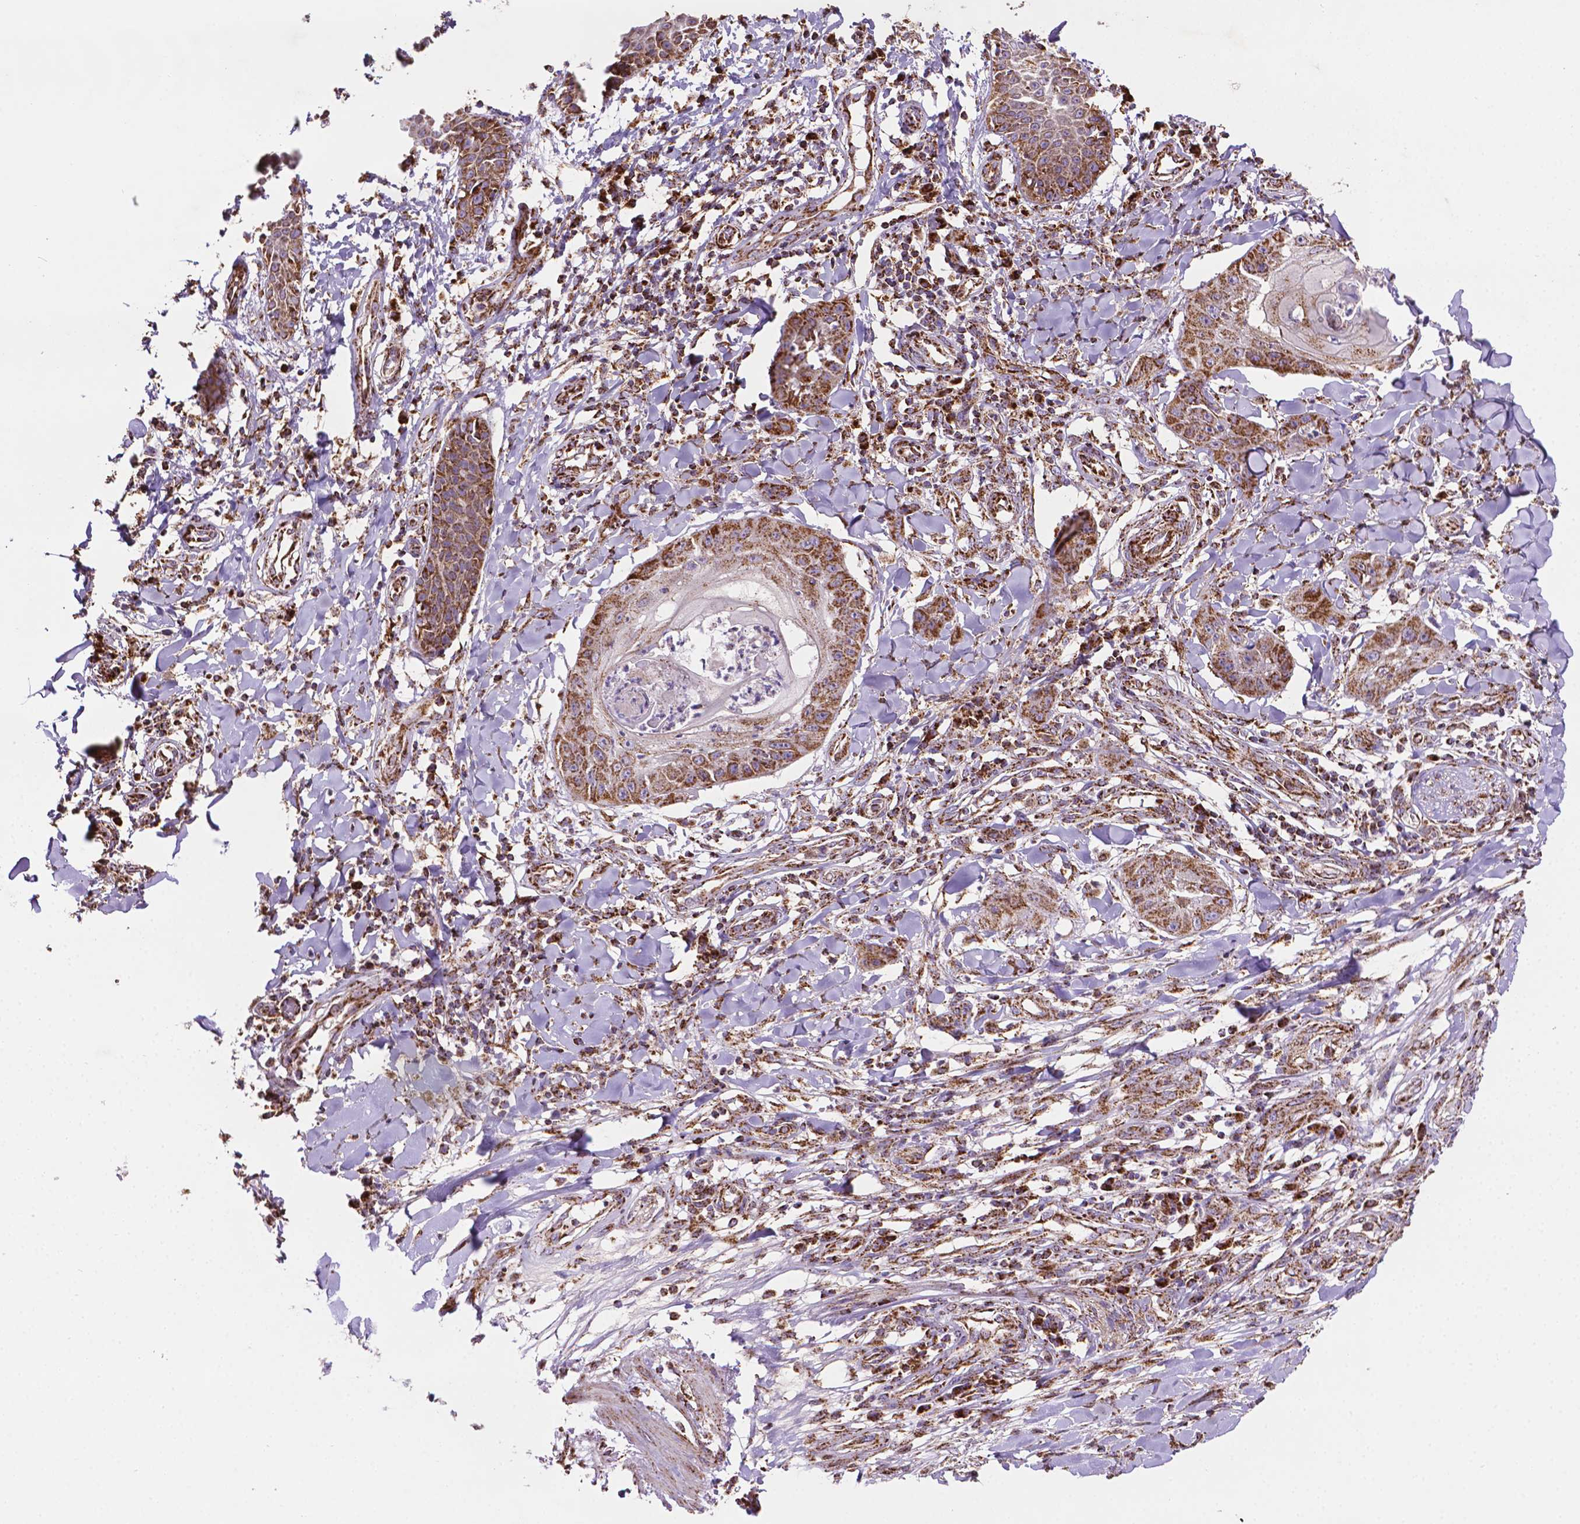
{"staining": {"intensity": "strong", "quantity": ">75%", "location": "cytoplasmic/membranous"}, "tissue": "skin cancer", "cell_type": "Tumor cells", "image_type": "cancer", "snomed": [{"axis": "morphology", "description": "Squamous cell carcinoma, NOS"}, {"axis": "topography", "description": "Skin"}], "caption": "A histopathology image showing strong cytoplasmic/membranous expression in about >75% of tumor cells in skin cancer (squamous cell carcinoma), as visualized by brown immunohistochemical staining.", "gene": "ILVBL", "patient": {"sex": "male", "age": 70}}